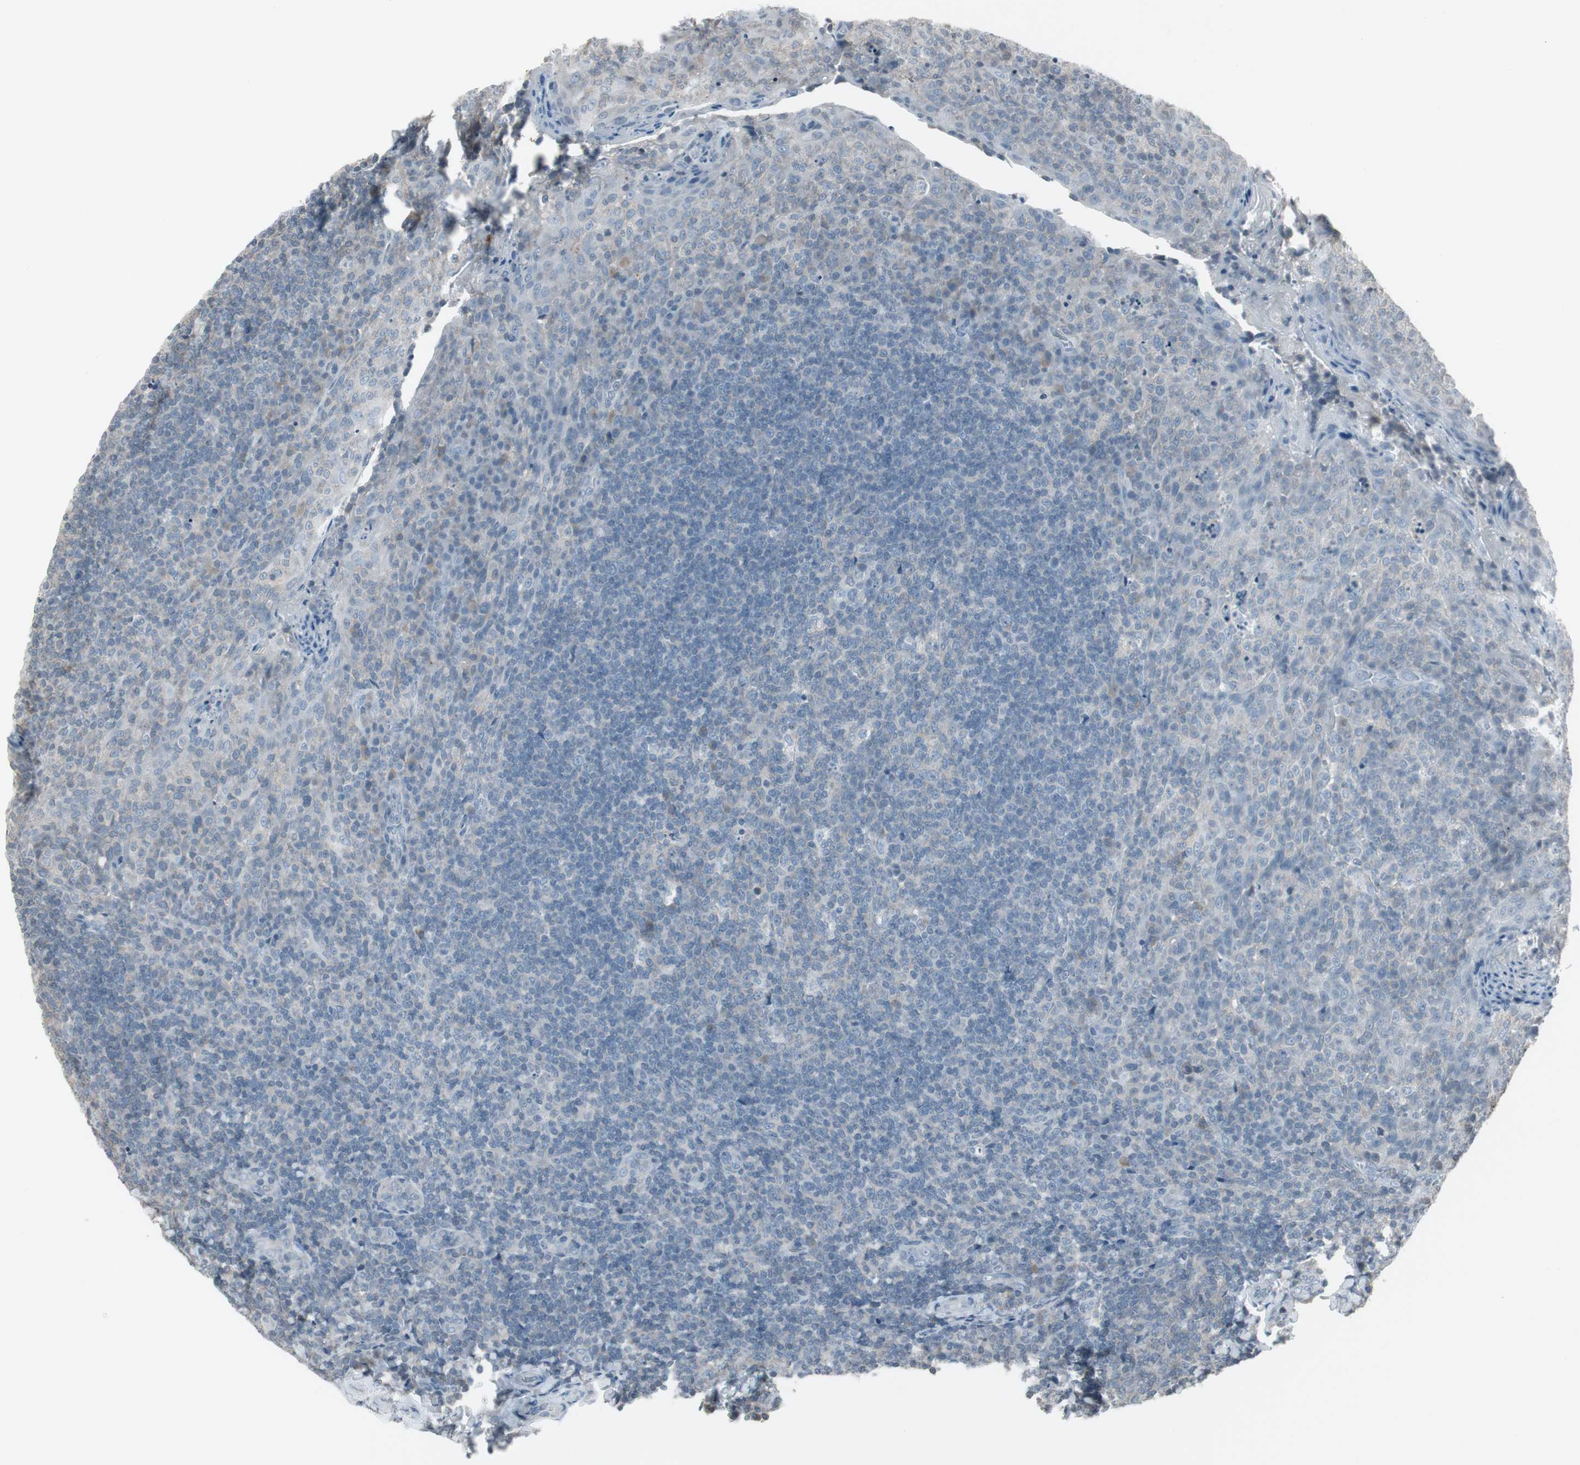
{"staining": {"intensity": "negative", "quantity": "none", "location": "none"}, "tissue": "tonsil", "cell_type": "Germinal center cells", "image_type": "normal", "snomed": [{"axis": "morphology", "description": "Normal tissue, NOS"}, {"axis": "topography", "description": "Tonsil"}], "caption": "Micrograph shows no protein expression in germinal center cells of normal tonsil.", "gene": "ARG2", "patient": {"sex": "male", "age": 17}}